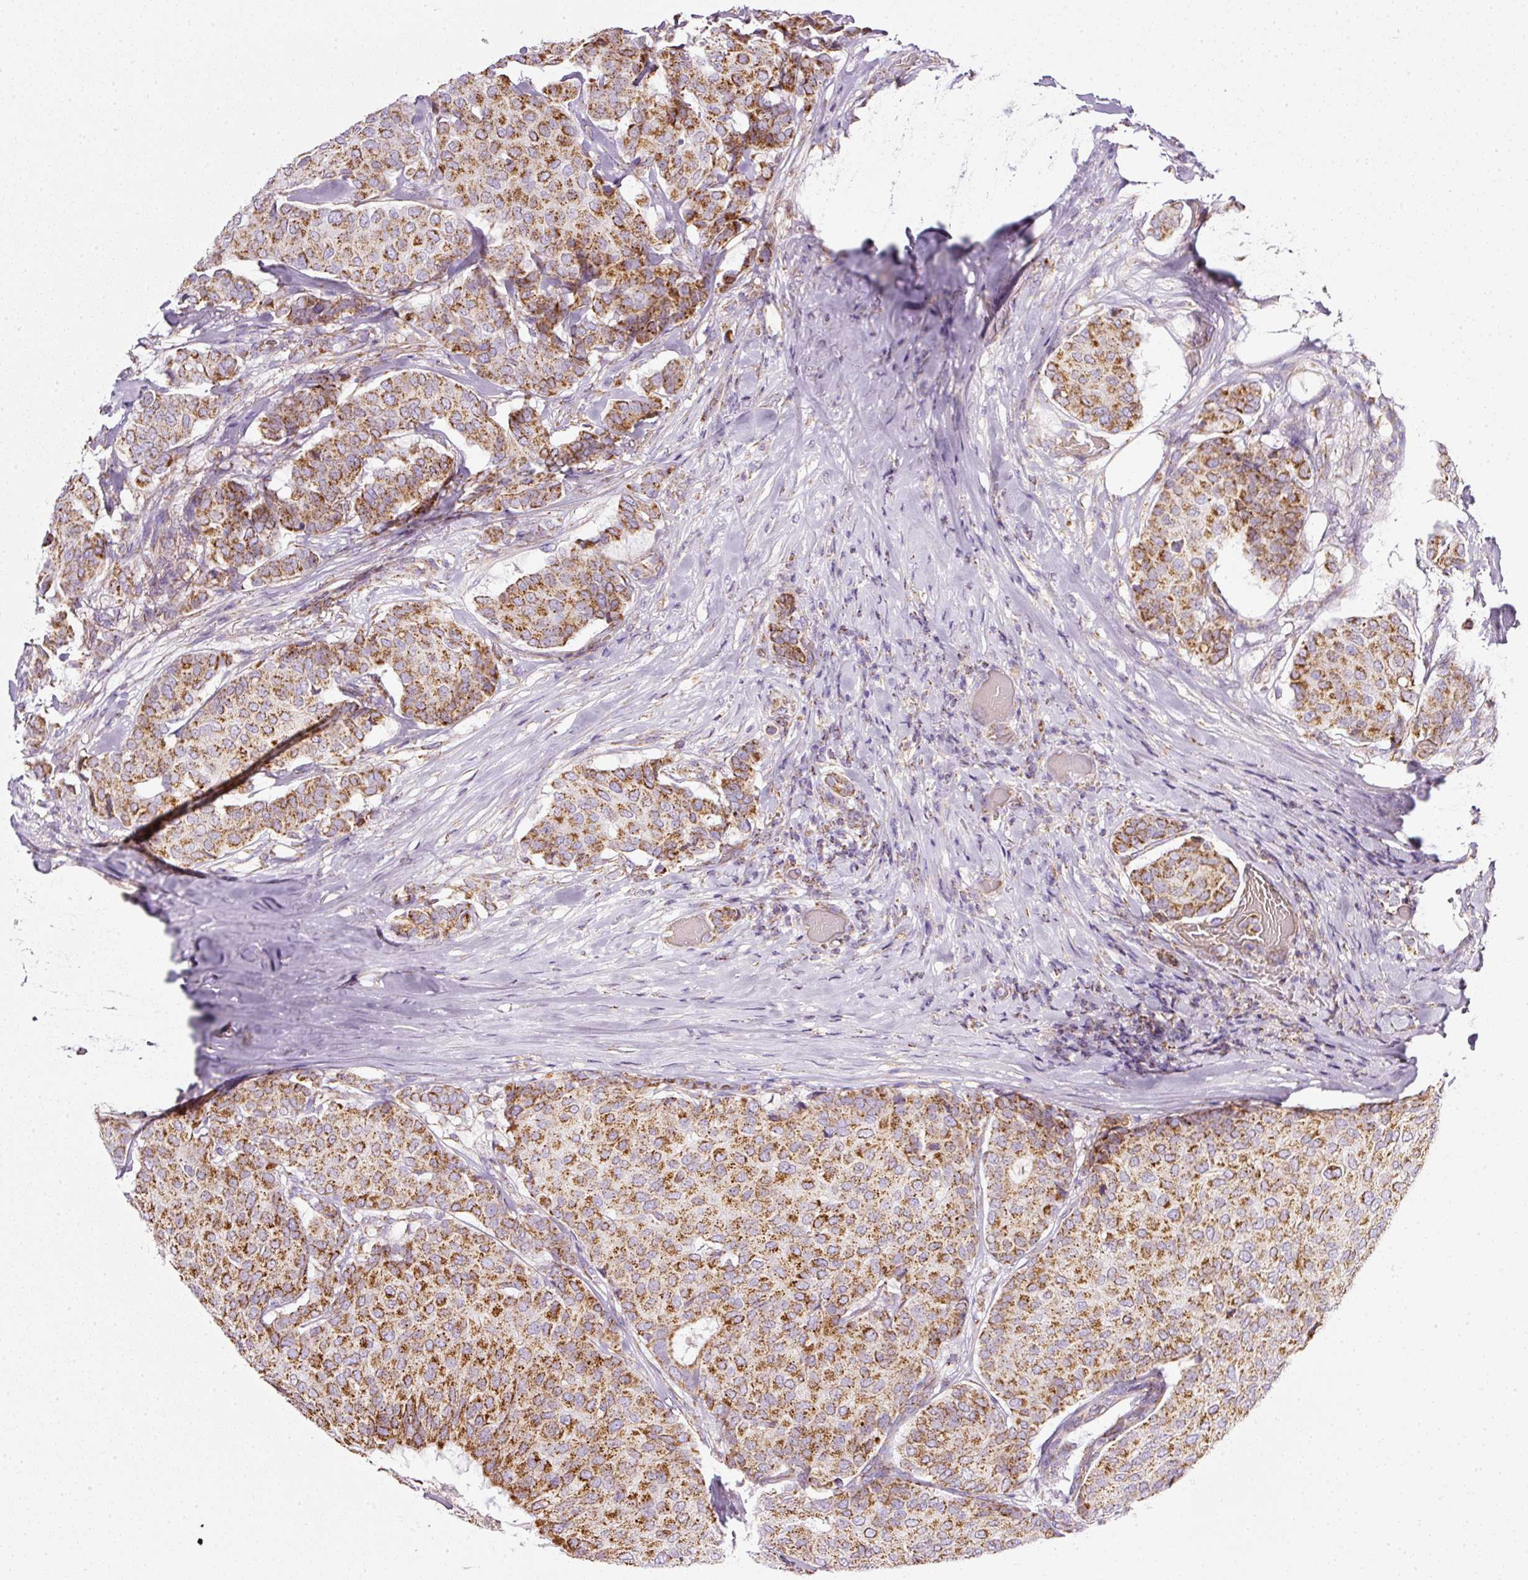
{"staining": {"intensity": "moderate", "quantity": ">75%", "location": "cytoplasmic/membranous"}, "tissue": "breast cancer", "cell_type": "Tumor cells", "image_type": "cancer", "snomed": [{"axis": "morphology", "description": "Duct carcinoma"}, {"axis": "topography", "description": "Breast"}], "caption": "An image of human invasive ductal carcinoma (breast) stained for a protein demonstrates moderate cytoplasmic/membranous brown staining in tumor cells.", "gene": "SDHA", "patient": {"sex": "female", "age": 75}}